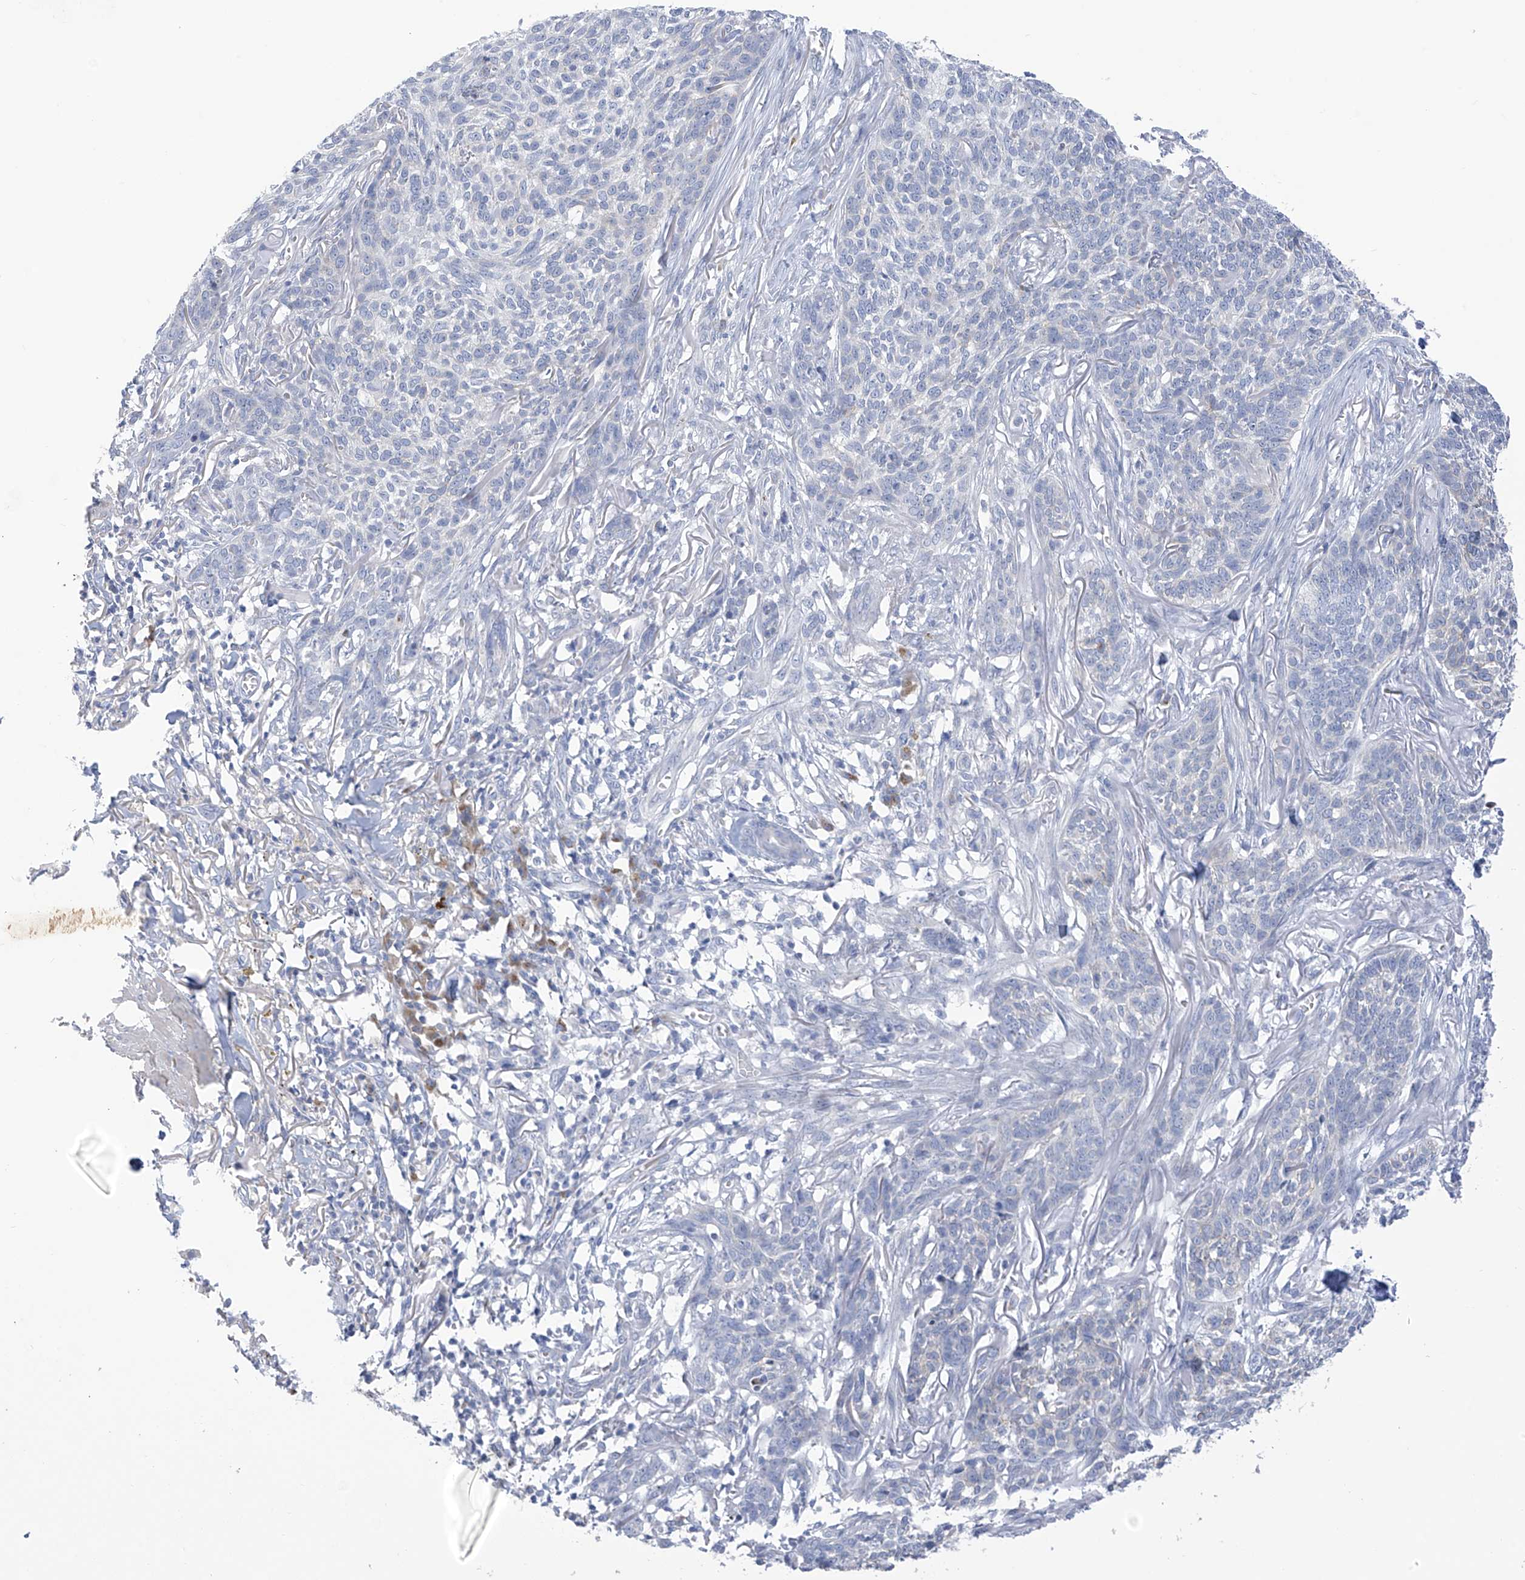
{"staining": {"intensity": "negative", "quantity": "none", "location": "none"}, "tissue": "skin cancer", "cell_type": "Tumor cells", "image_type": "cancer", "snomed": [{"axis": "morphology", "description": "Basal cell carcinoma"}, {"axis": "topography", "description": "Skin"}], "caption": "DAB immunohistochemical staining of human skin cancer shows no significant positivity in tumor cells. (DAB (3,3'-diaminobenzidine) IHC with hematoxylin counter stain).", "gene": "SLCO4A1", "patient": {"sex": "male", "age": 85}}